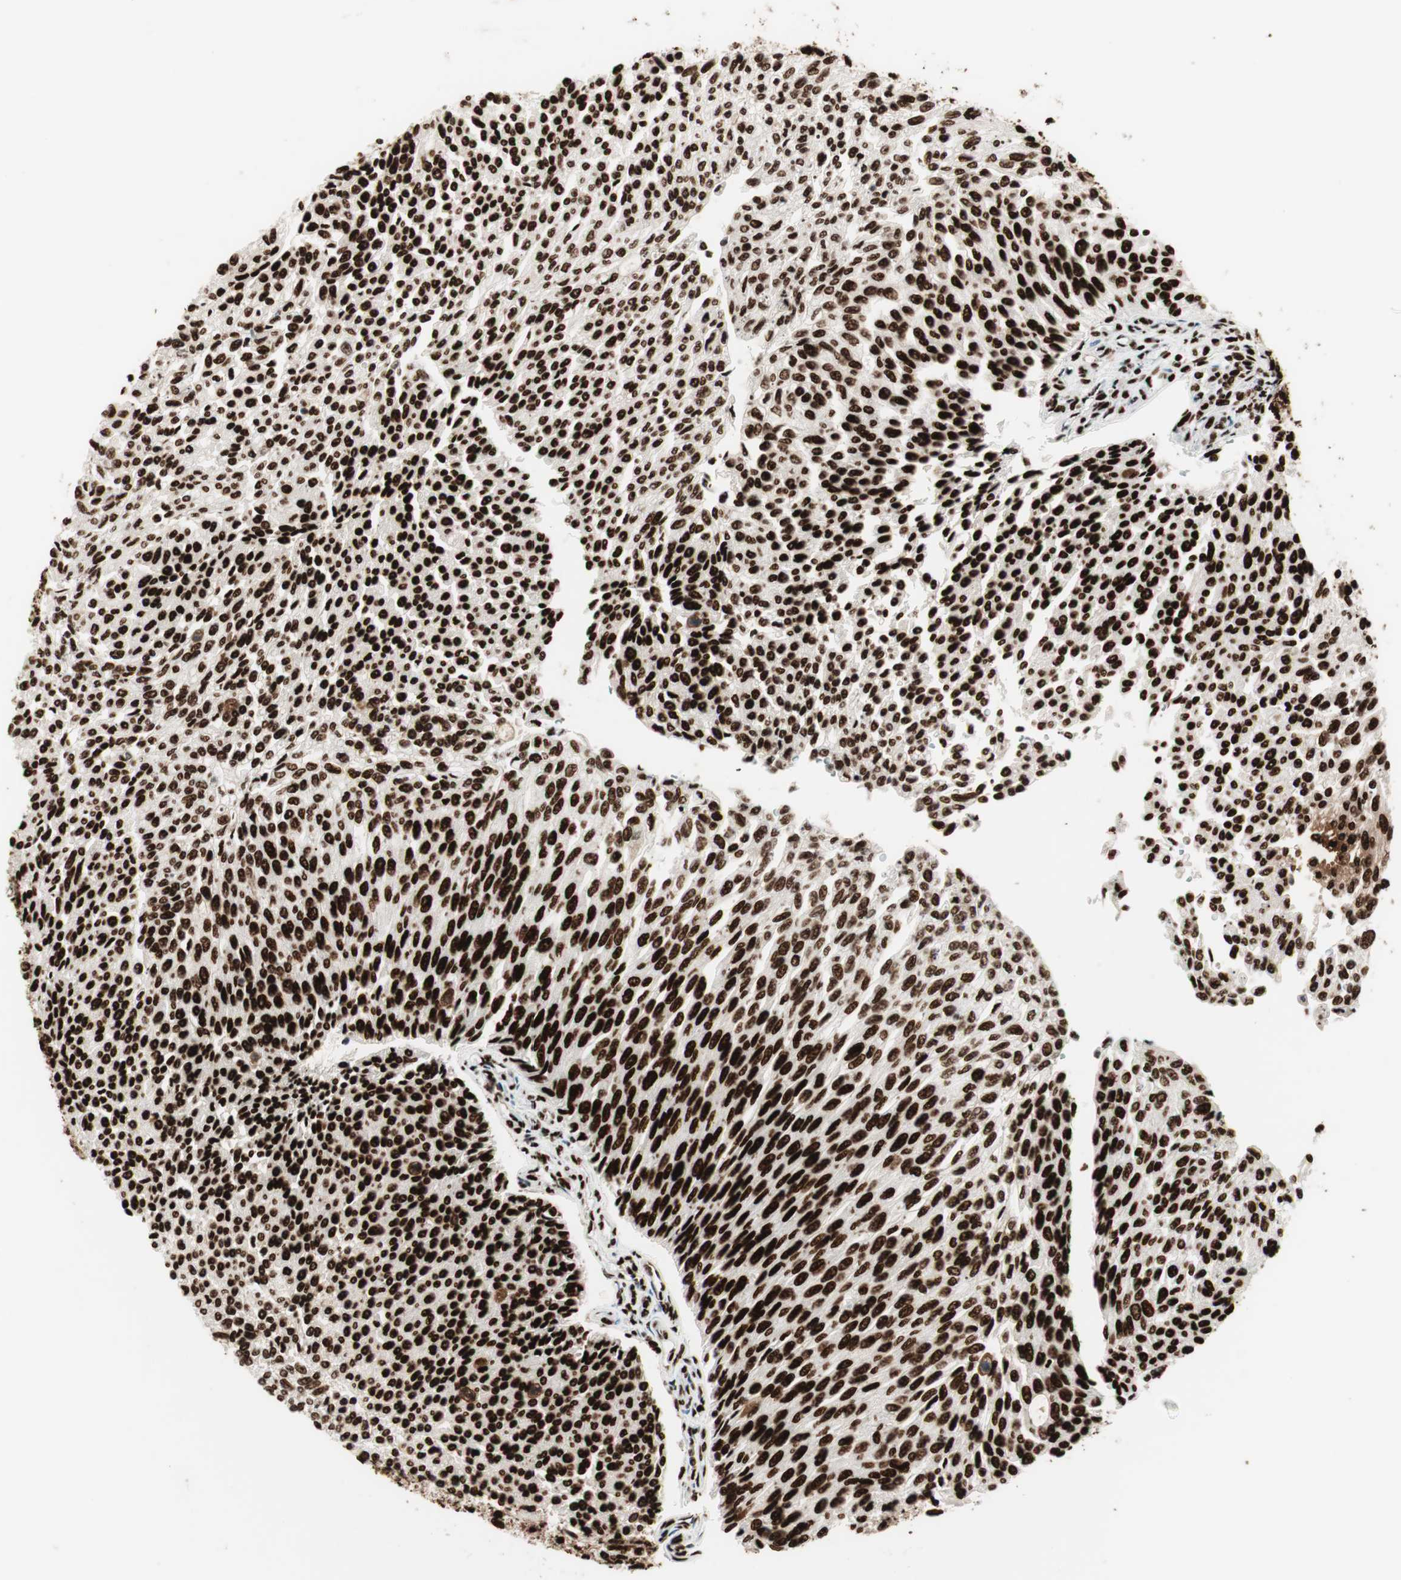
{"staining": {"intensity": "strong", "quantity": ">75%", "location": "nuclear"}, "tissue": "urothelial cancer", "cell_type": "Tumor cells", "image_type": "cancer", "snomed": [{"axis": "morphology", "description": "Urothelial carcinoma, Low grade"}, {"axis": "topography", "description": "Urinary bladder"}], "caption": "Urothelial carcinoma (low-grade) stained with DAB (3,3'-diaminobenzidine) immunohistochemistry shows high levels of strong nuclear staining in about >75% of tumor cells.", "gene": "PSME3", "patient": {"sex": "female", "age": 79}}